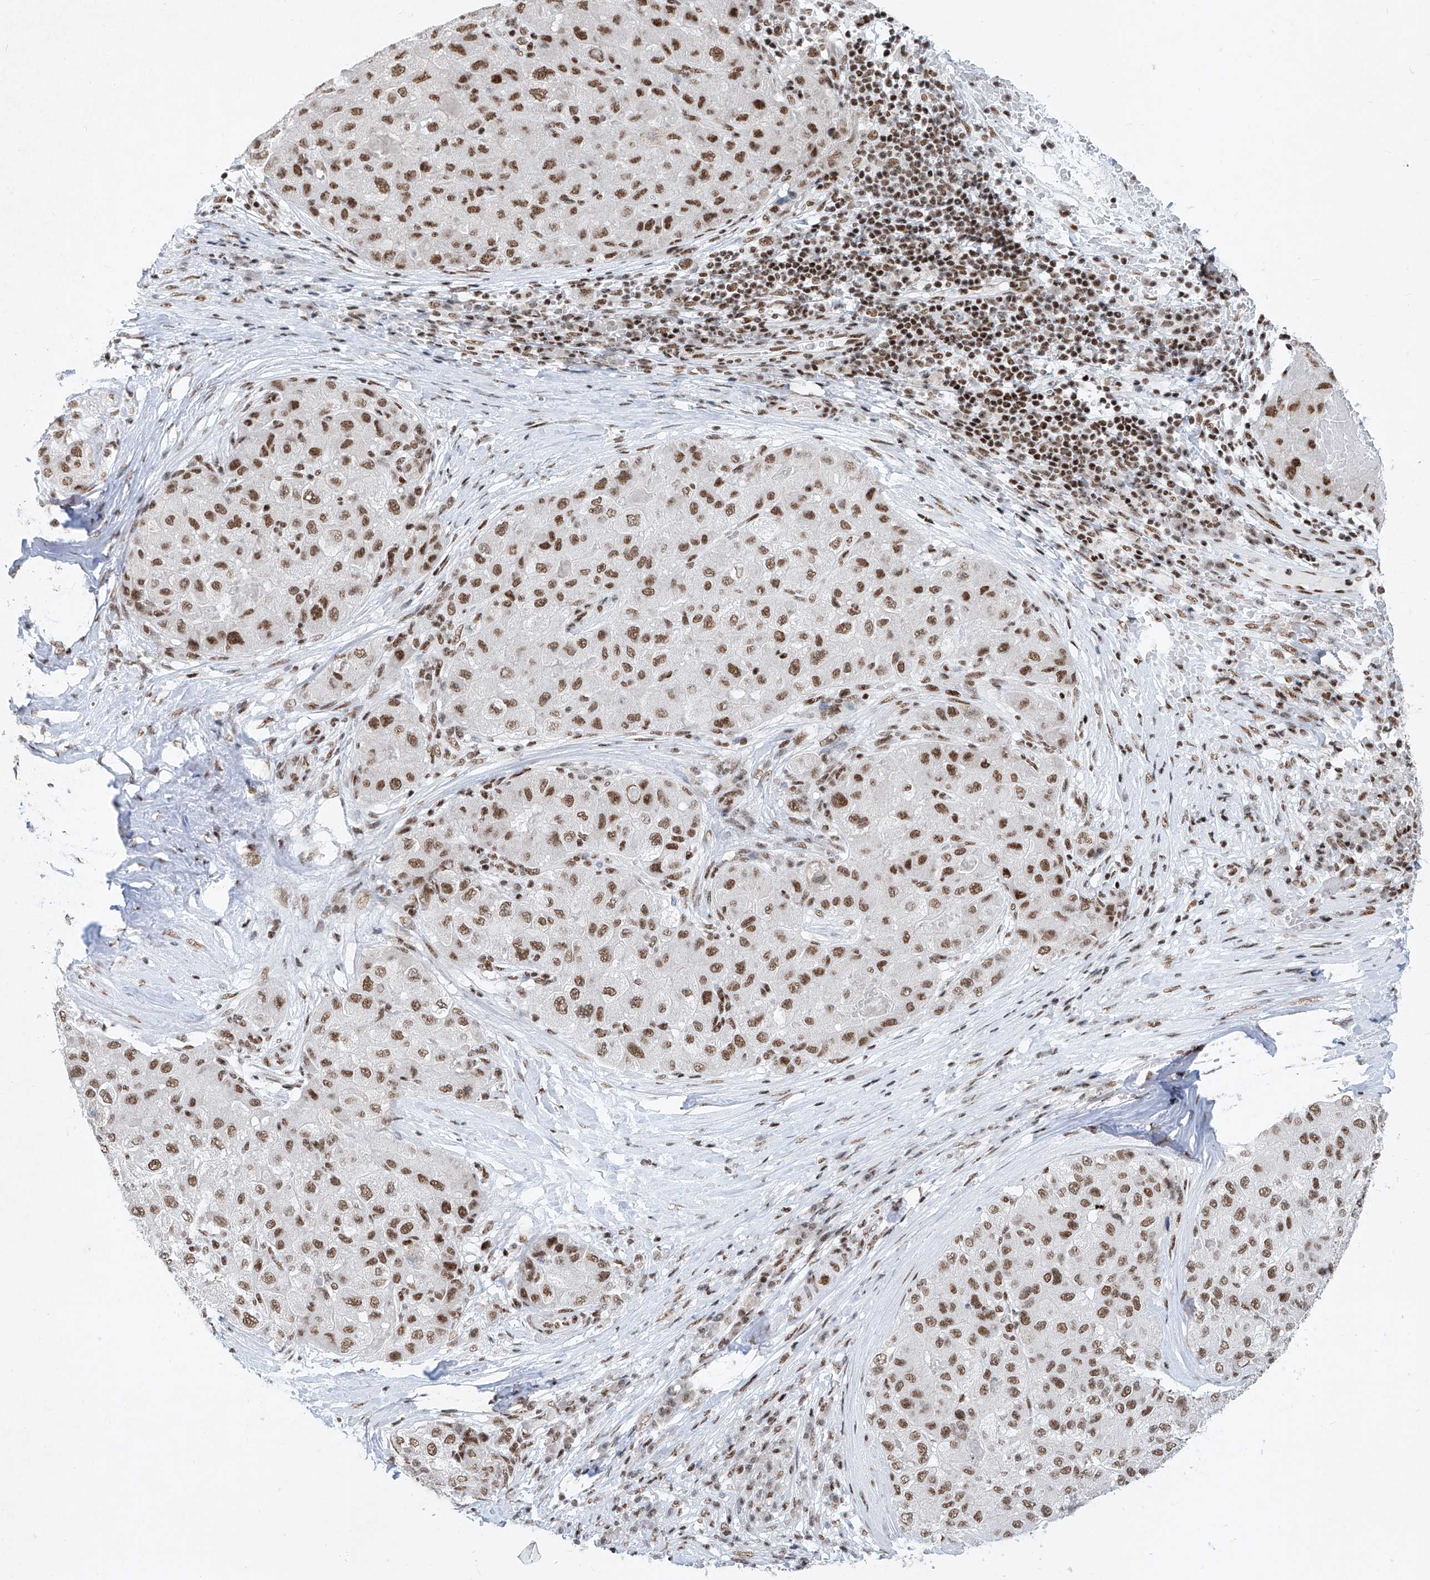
{"staining": {"intensity": "moderate", "quantity": ">75%", "location": "nuclear"}, "tissue": "liver cancer", "cell_type": "Tumor cells", "image_type": "cancer", "snomed": [{"axis": "morphology", "description": "Carcinoma, Hepatocellular, NOS"}, {"axis": "topography", "description": "Liver"}], "caption": "This is a micrograph of IHC staining of liver cancer (hepatocellular carcinoma), which shows moderate staining in the nuclear of tumor cells.", "gene": "TAF4", "patient": {"sex": "male", "age": 80}}